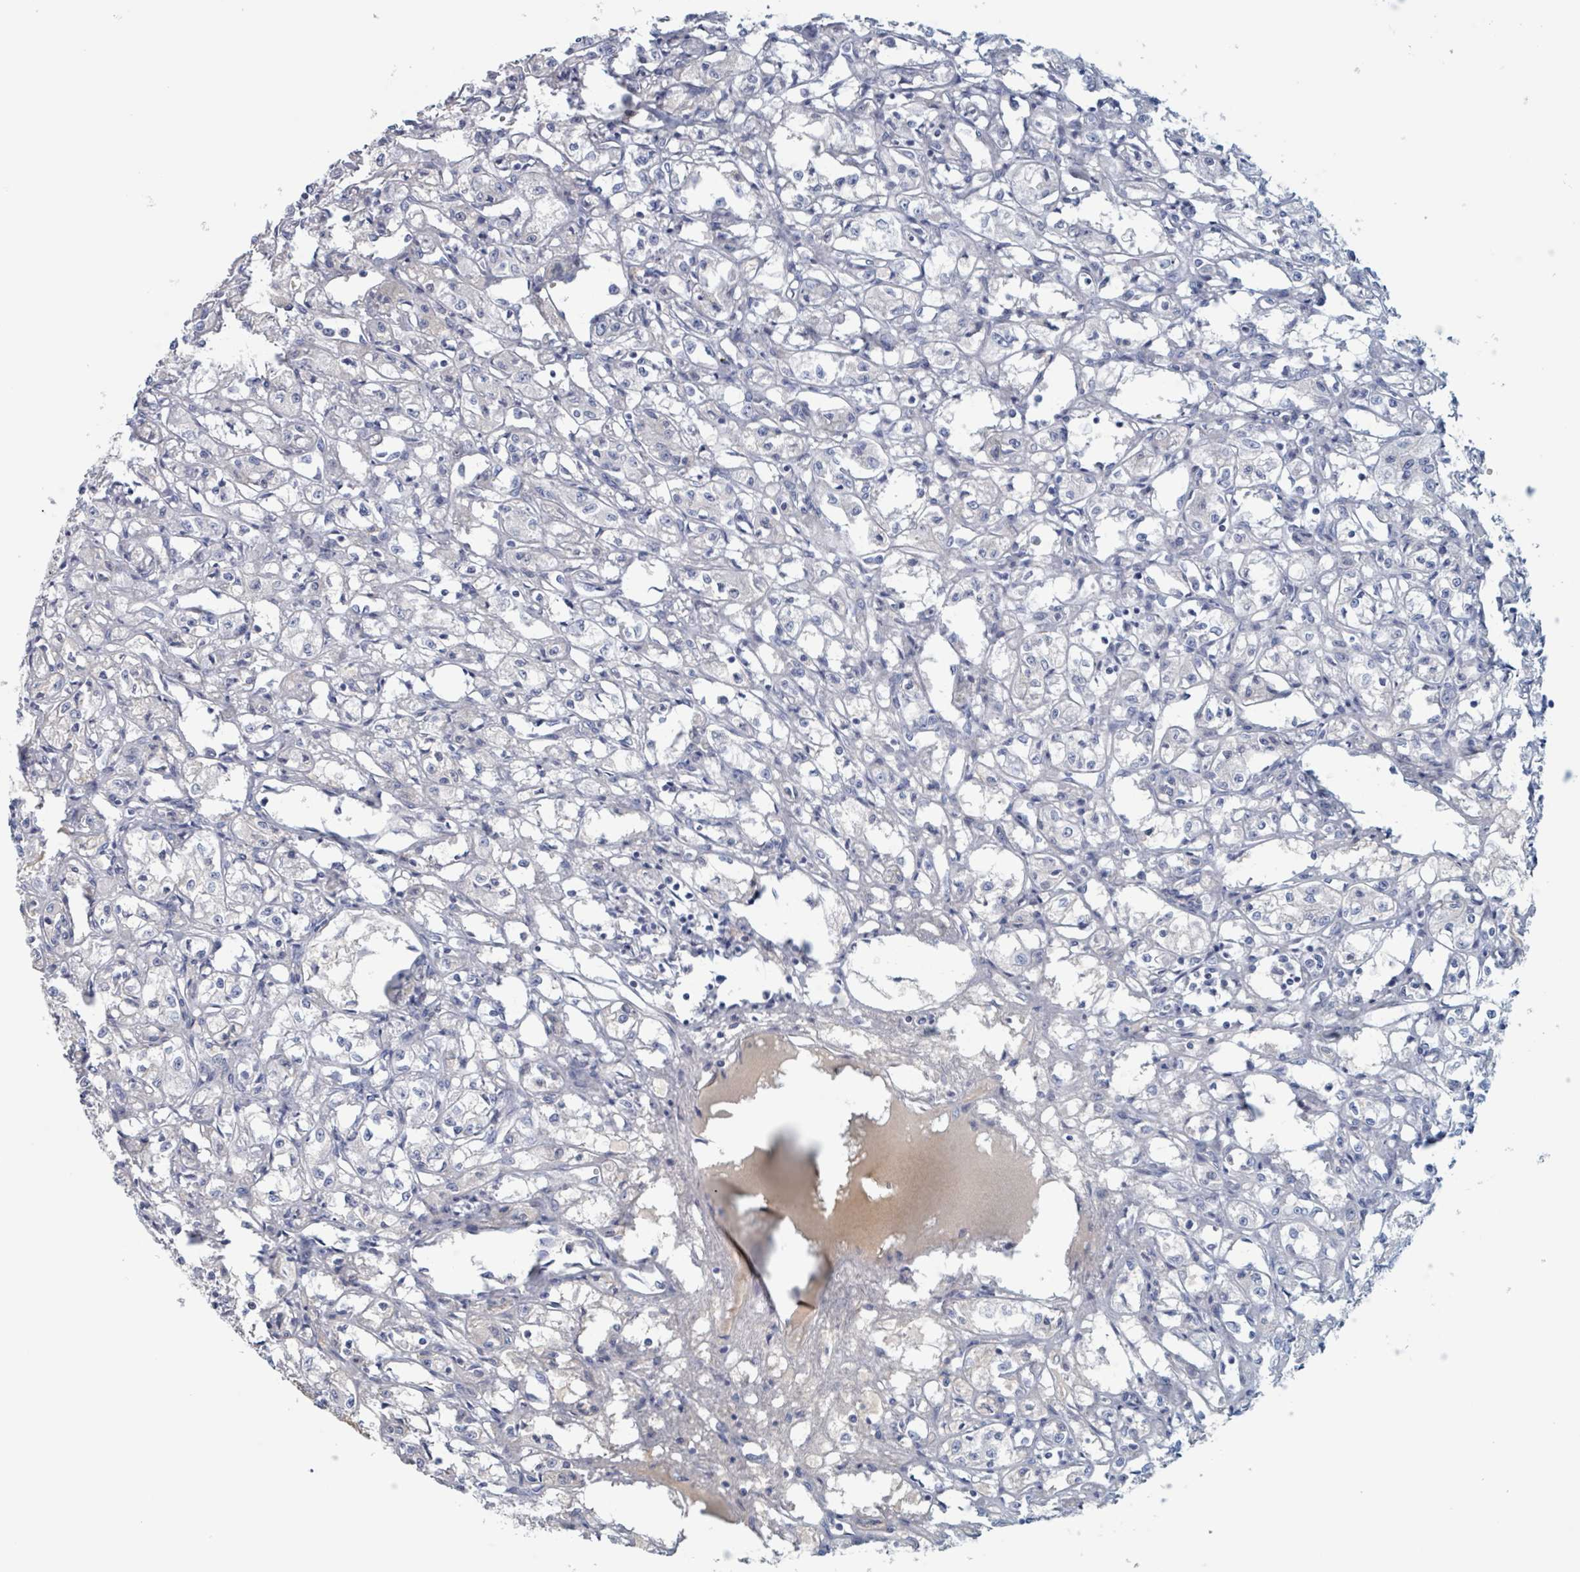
{"staining": {"intensity": "negative", "quantity": "none", "location": "none"}, "tissue": "renal cancer", "cell_type": "Tumor cells", "image_type": "cancer", "snomed": [{"axis": "morphology", "description": "Adenocarcinoma, NOS"}, {"axis": "topography", "description": "Kidney"}], "caption": "A photomicrograph of human renal cancer (adenocarcinoma) is negative for staining in tumor cells.", "gene": "KLK4", "patient": {"sex": "male", "age": 56}}